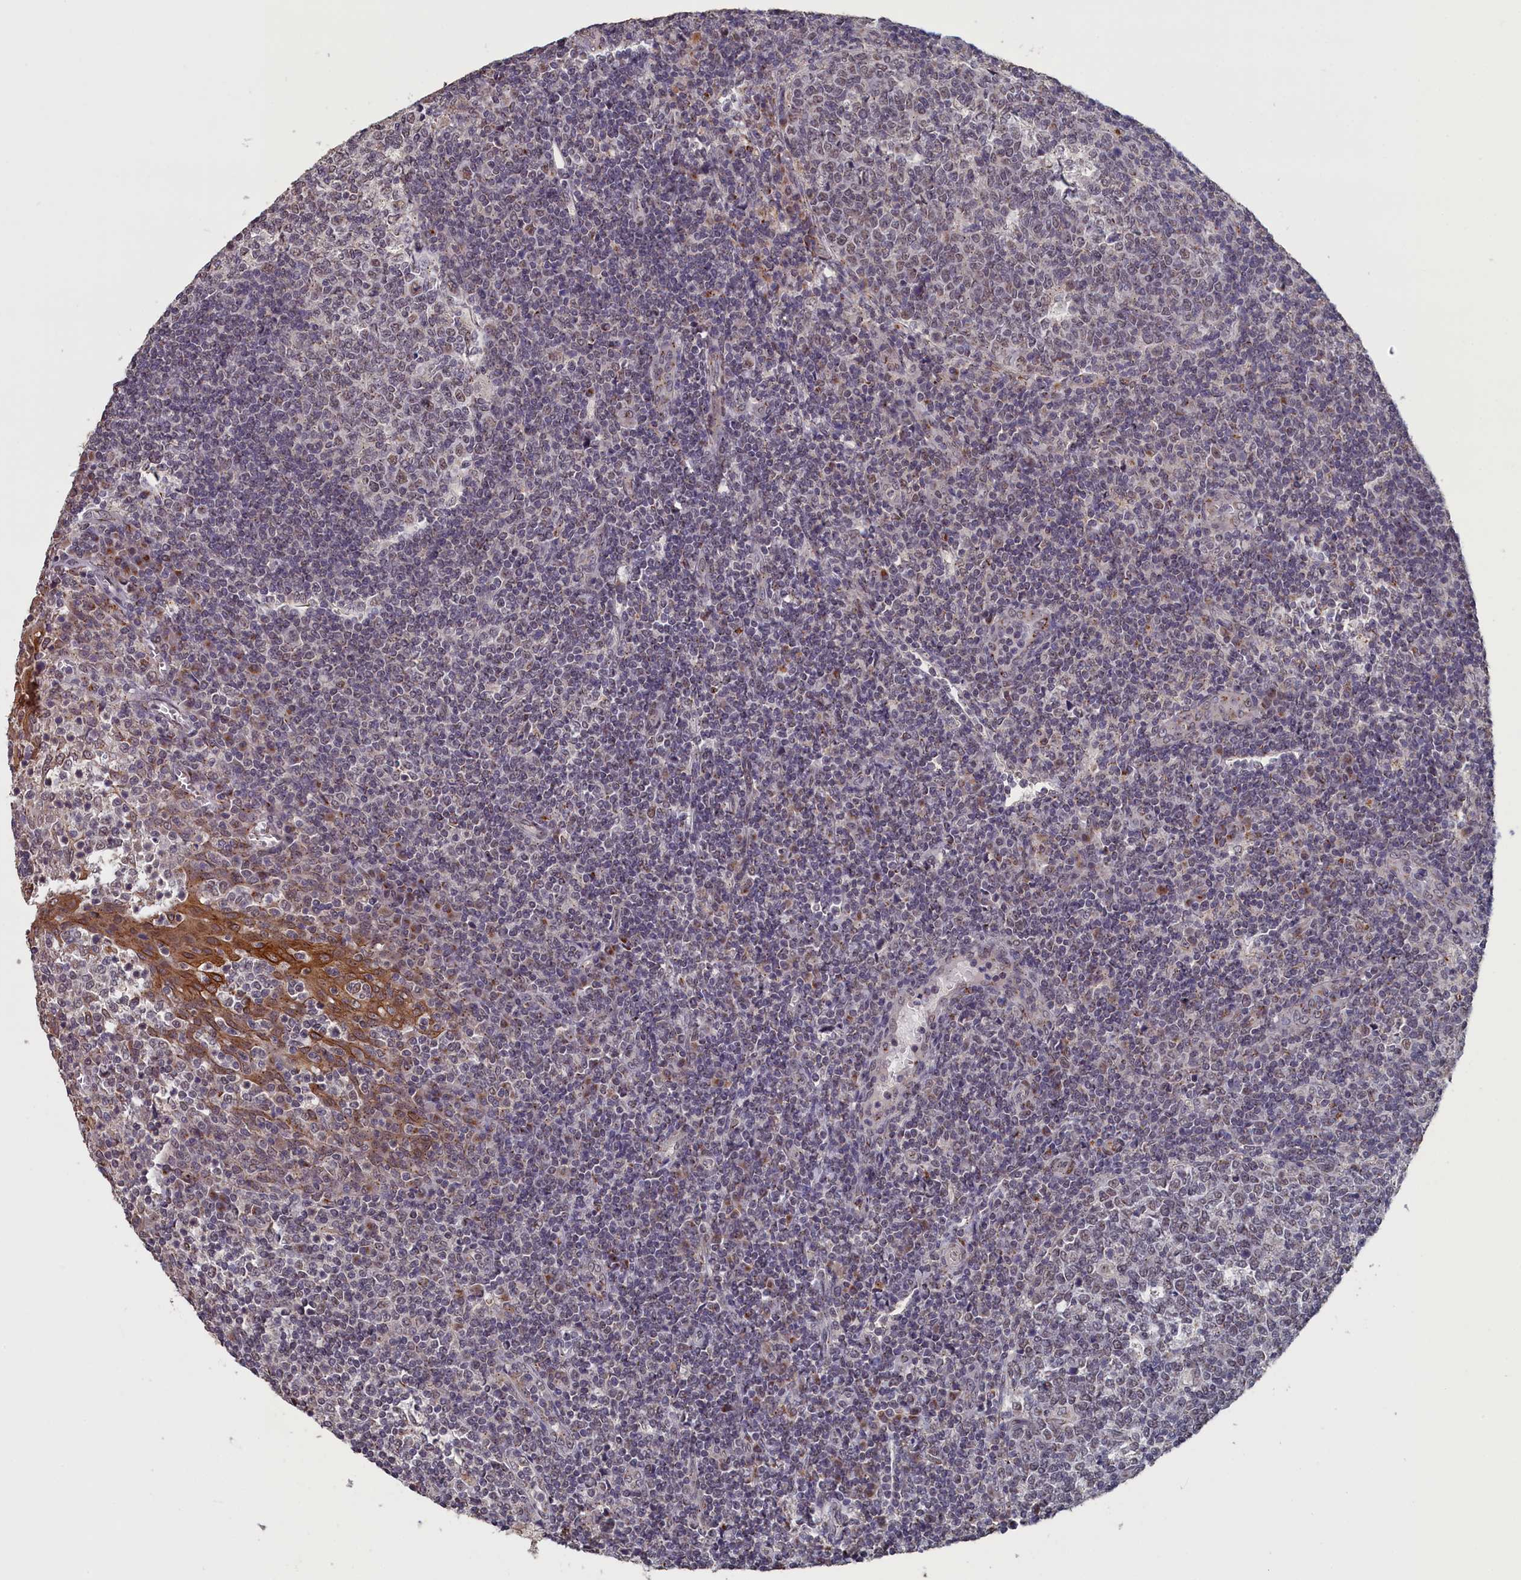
{"staining": {"intensity": "weak", "quantity": "<25%", "location": "nuclear"}, "tissue": "tonsil", "cell_type": "Germinal center cells", "image_type": "normal", "snomed": [{"axis": "morphology", "description": "Normal tissue, NOS"}, {"axis": "topography", "description": "Tonsil"}], "caption": "A high-resolution image shows IHC staining of unremarkable tonsil, which shows no significant staining in germinal center cells.", "gene": "PIGQ", "patient": {"sex": "female", "age": 19}}